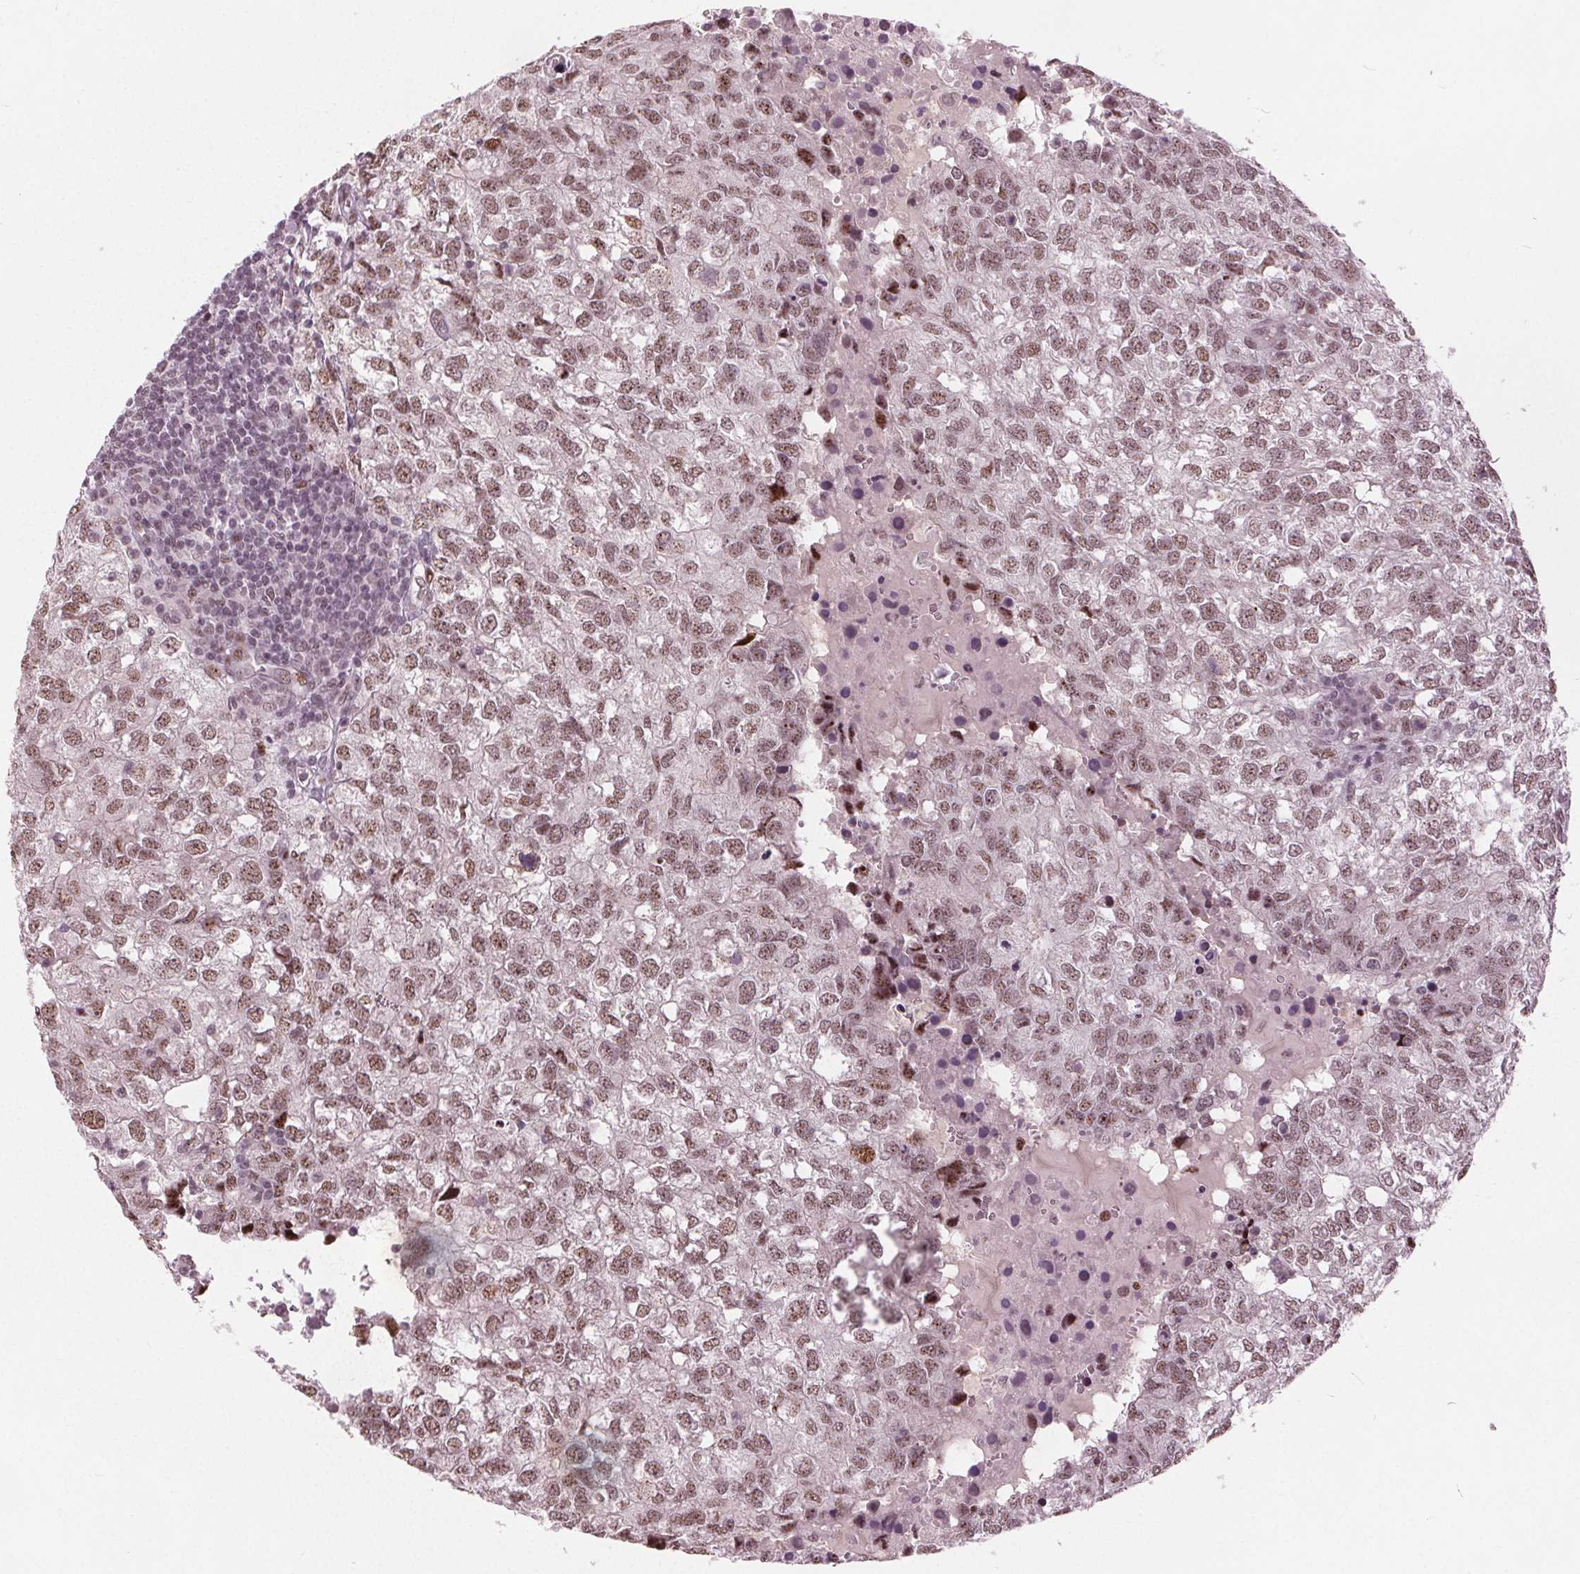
{"staining": {"intensity": "moderate", "quantity": ">75%", "location": "nuclear"}, "tissue": "breast cancer", "cell_type": "Tumor cells", "image_type": "cancer", "snomed": [{"axis": "morphology", "description": "Duct carcinoma"}, {"axis": "topography", "description": "Breast"}], "caption": "A high-resolution photomicrograph shows IHC staining of breast cancer, which exhibits moderate nuclear staining in about >75% of tumor cells.", "gene": "TTC34", "patient": {"sex": "female", "age": 30}}